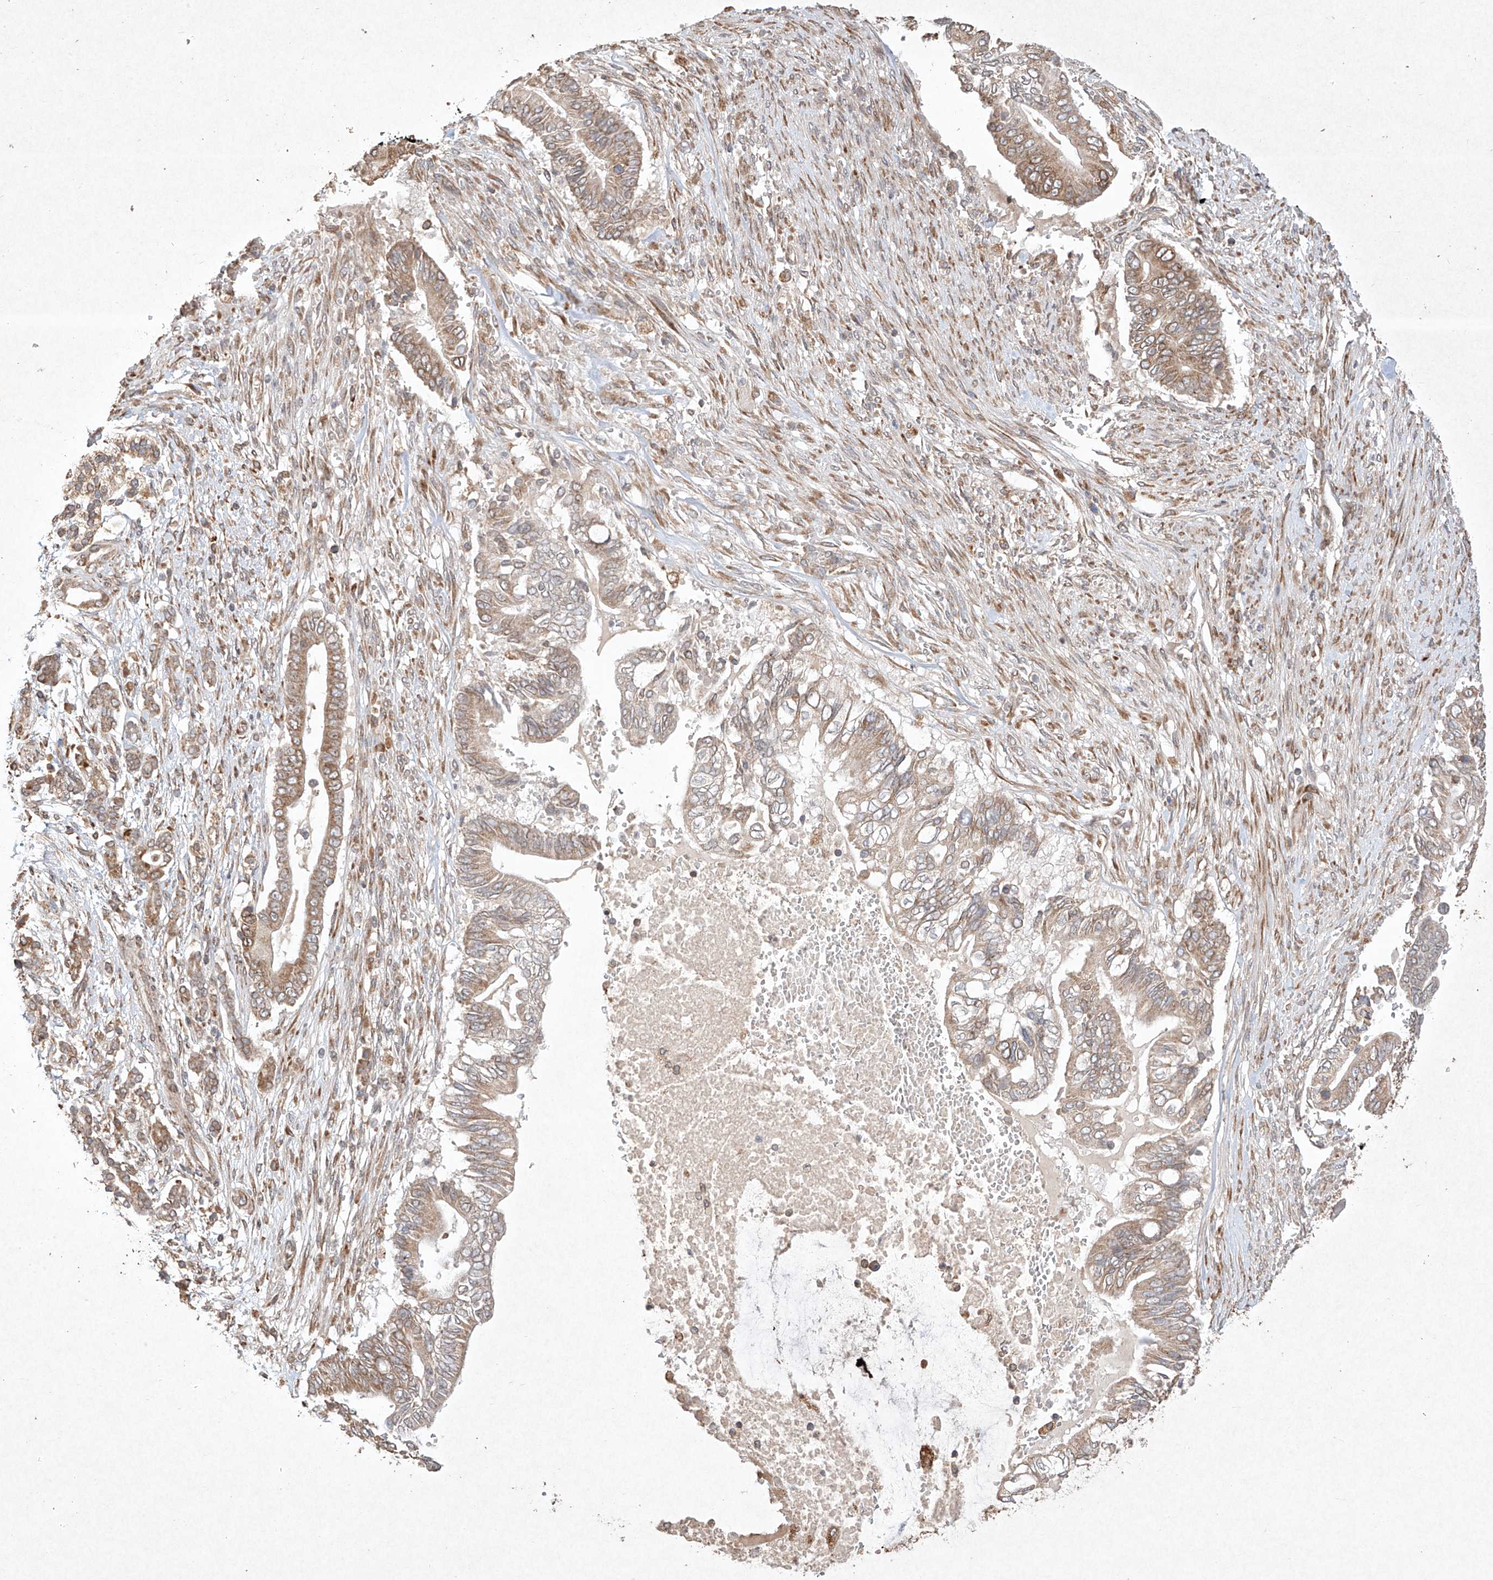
{"staining": {"intensity": "weak", "quantity": ">75%", "location": "cytoplasmic/membranous"}, "tissue": "pancreatic cancer", "cell_type": "Tumor cells", "image_type": "cancer", "snomed": [{"axis": "morphology", "description": "Adenocarcinoma, NOS"}, {"axis": "topography", "description": "Pancreas"}], "caption": "Human pancreatic cancer (adenocarcinoma) stained for a protein (brown) displays weak cytoplasmic/membranous positive positivity in approximately >75% of tumor cells.", "gene": "SEMA3B", "patient": {"sex": "male", "age": 68}}